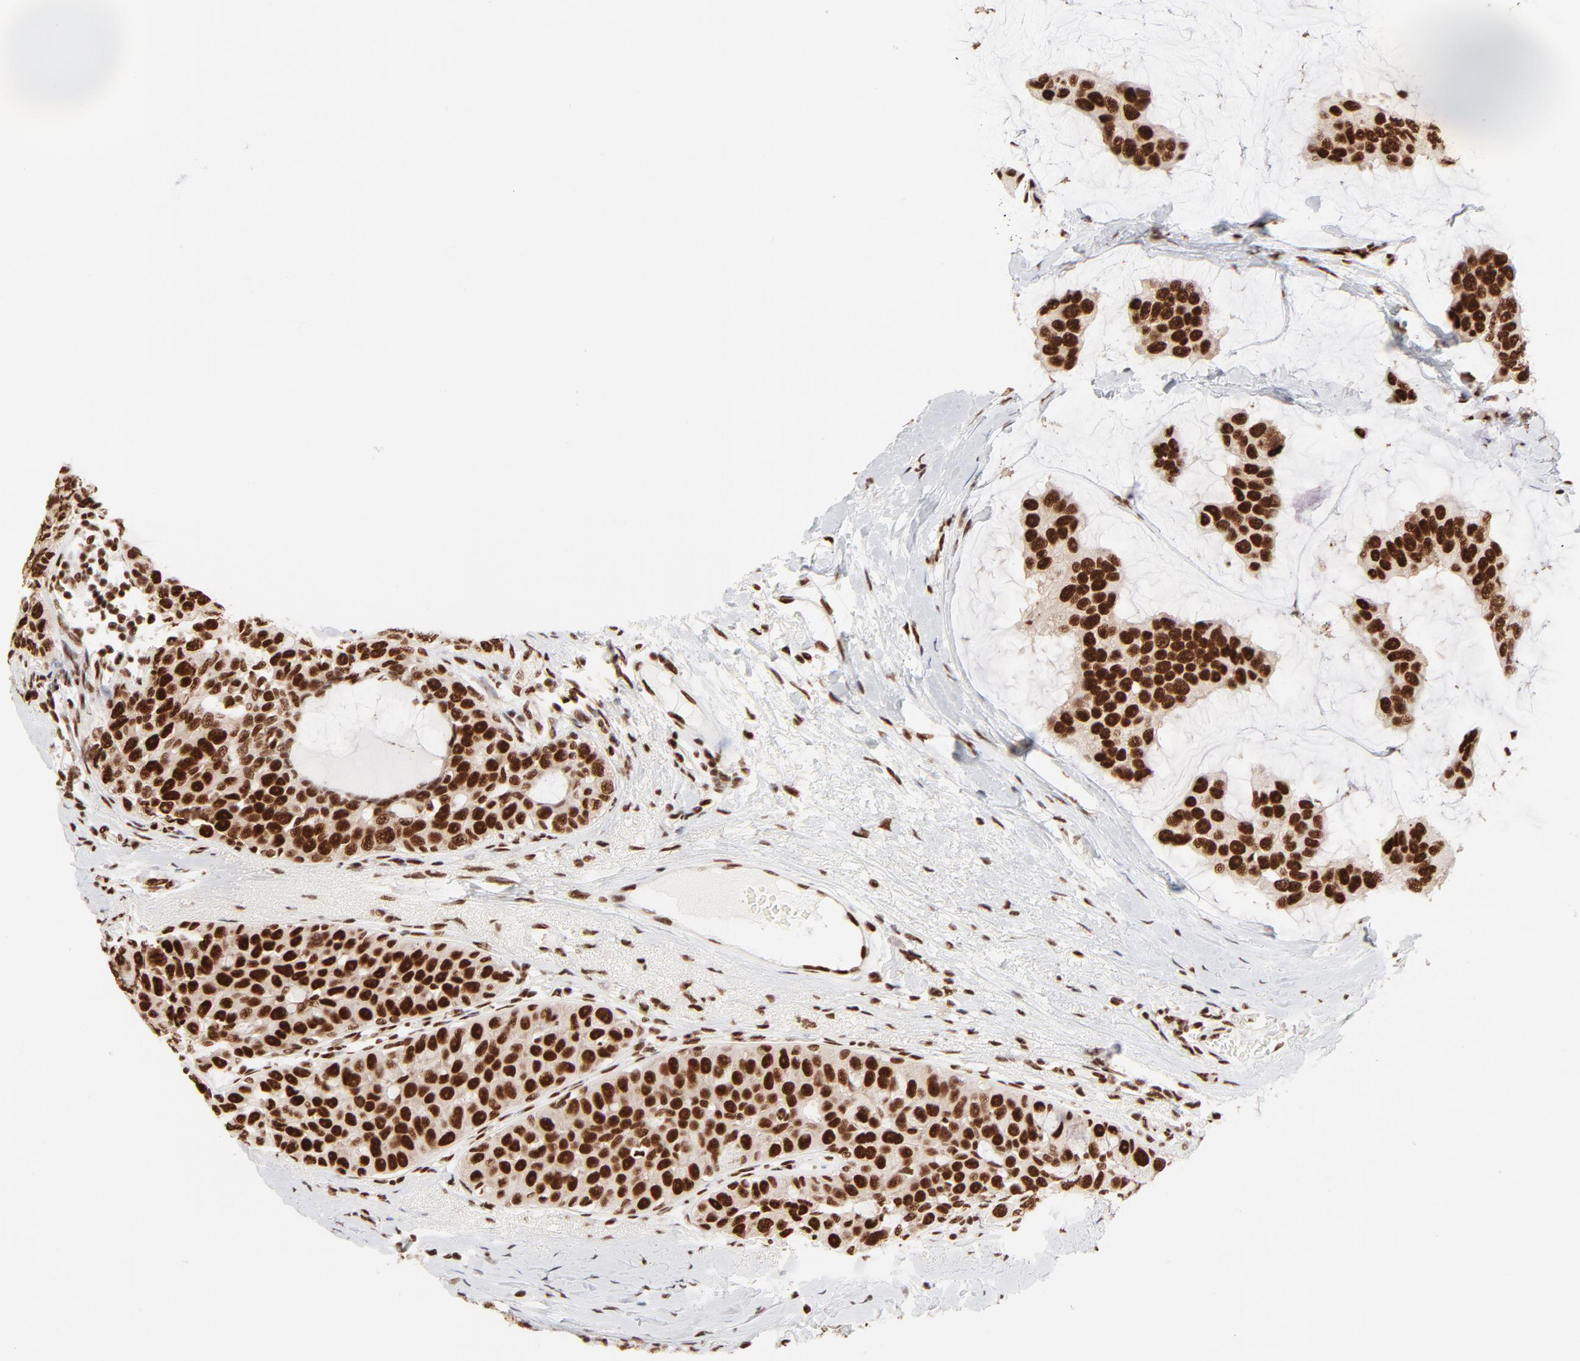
{"staining": {"intensity": "strong", "quantity": ">75%", "location": "nuclear"}, "tissue": "breast cancer", "cell_type": "Tumor cells", "image_type": "cancer", "snomed": [{"axis": "morphology", "description": "Normal tissue, NOS"}, {"axis": "morphology", "description": "Duct carcinoma"}, {"axis": "topography", "description": "Breast"}], "caption": "Strong nuclear protein staining is appreciated in approximately >75% of tumor cells in breast cancer (intraductal carcinoma).", "gene": "TARDBP", "patient": {"sex": "female", "age": 50}}